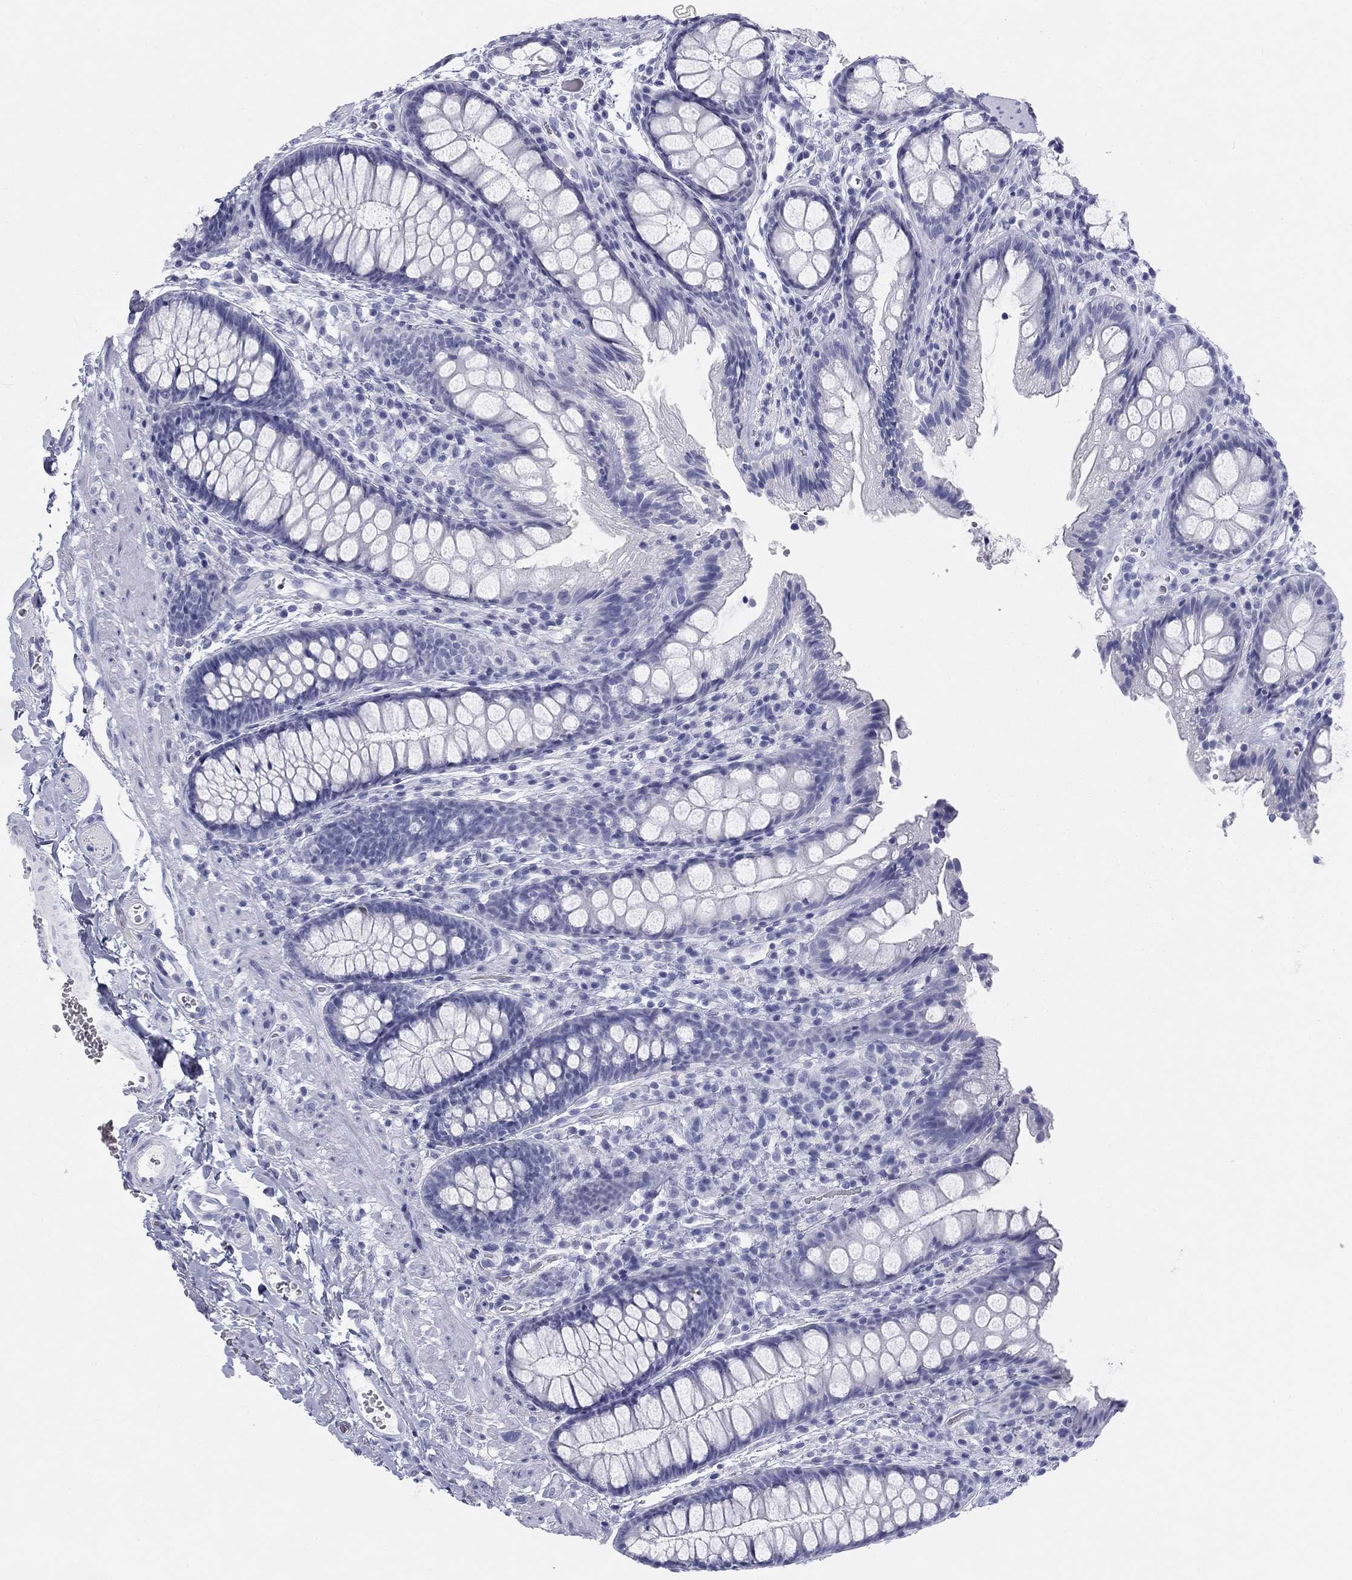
{"staining": {"intensity": "negative", "quantity": "none", "location": "none"}, "tissue": "colon", "cell_type": "Endothelial cells", "image_type": "normal", "snomed": [{"axis": "morphology", "description": "Normal tissue, NOS"}, {"axis": "topography", "description": "Colon"}], "caption": "An immunohistochemistry micrograph of benign colon is shown. There is no staining in endothelial cells of colon.", "gene": "CALB1", "patient": {"sex": "female", "age": 86}}